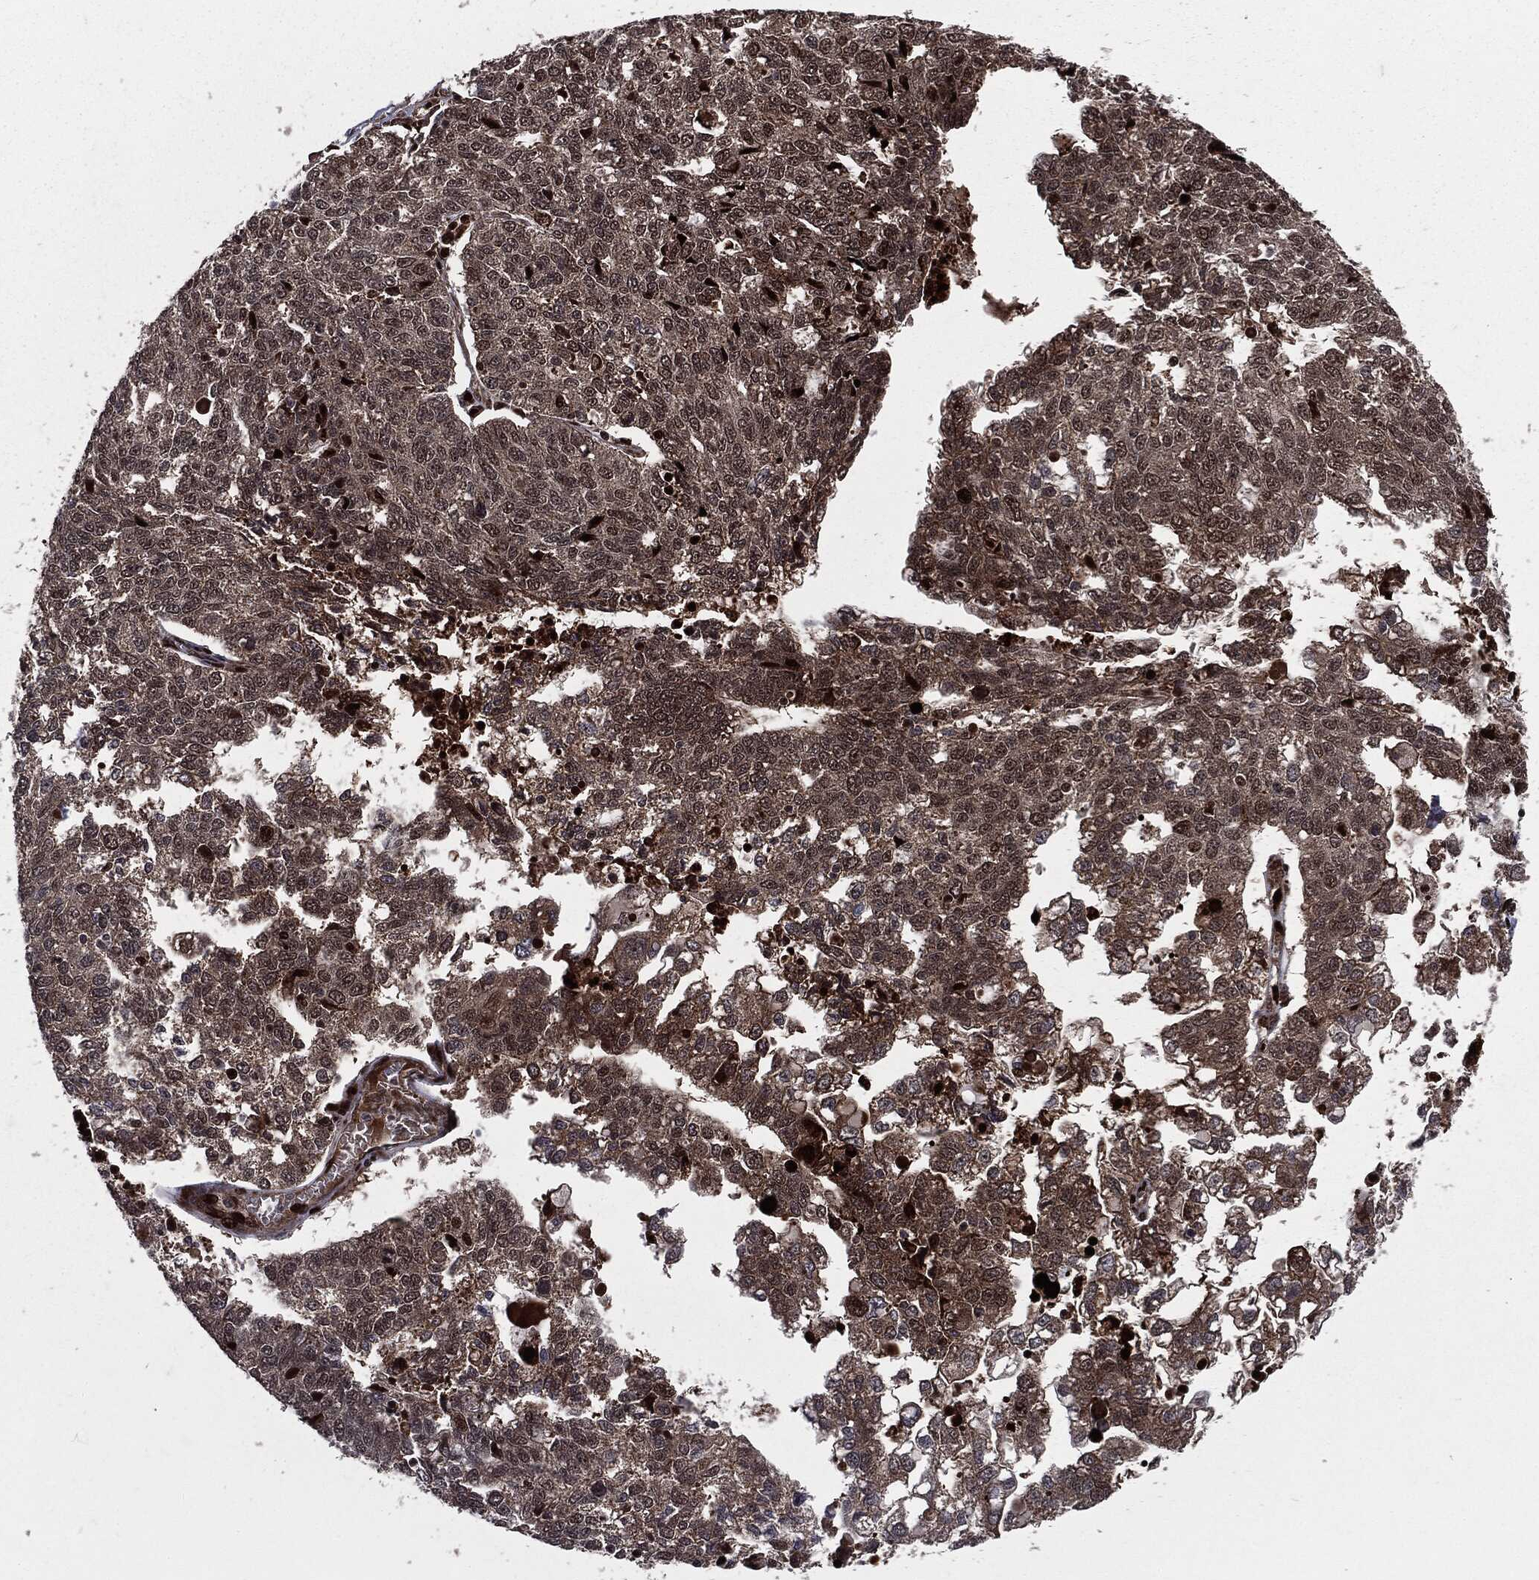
{"staining": {"intensity": "weak", "quantity": "<25%", "location": "cytoplasmic/membranous,nuclear"}, "tissue": "ovarian cancer", "cell_type": "Tumor cells", "image_type": "cancer", "snomed": [{"axis": "morphology", "description": "Cystadenocarcinoma, serous, NOS"}, {"axis": "topography", "description": "Ovary"}], "caption": "Tumor cells show no significant staining in serous cystadenocarcinoma (ovarian). (DAB immunohistochemistry visualized using brightfield microscopy, high magnification).", "gene": "SMAD4", "patient": {"sex": "female", "age": 71}}